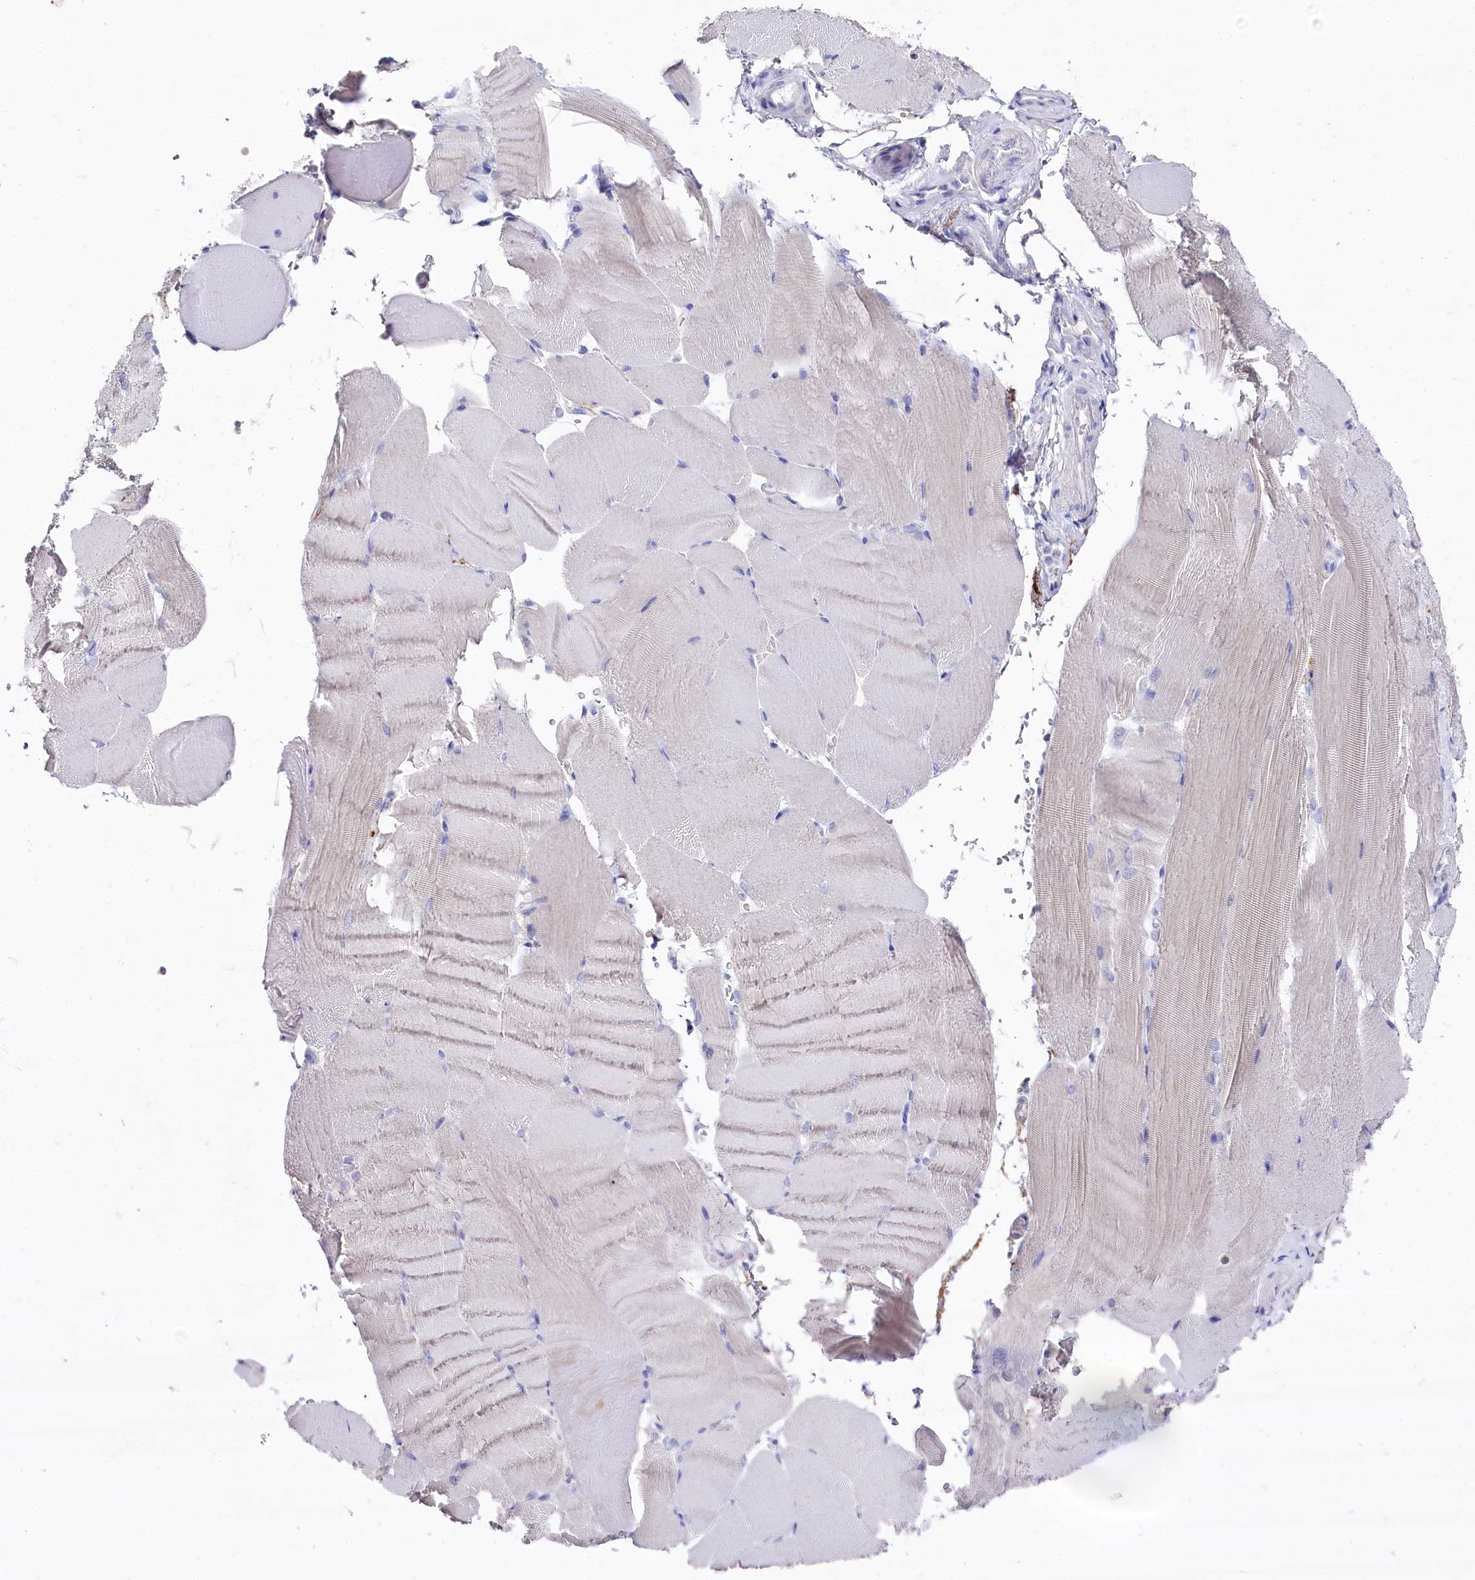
{"staining": {"intensity": "negative", "quantity": "none", "location": "none"}, "tissue": "skeletal muscle", "cell_type": "Myocytes", "image_type": "normal", "snomed": [{"axis": "morphology", "description": "Normal tissue, NOS"}, {"axis": "topography", "description": "Skeletal muscle"}, {"axis": "topography", "description": "Parathyroid gland"}], "caption": "The immunohistochemistry photomicrograph has no significant staining in myocytes of skeletal muscle.", "gene": "CLEC4M", "patient": {"sex": "female", "age": 37}}